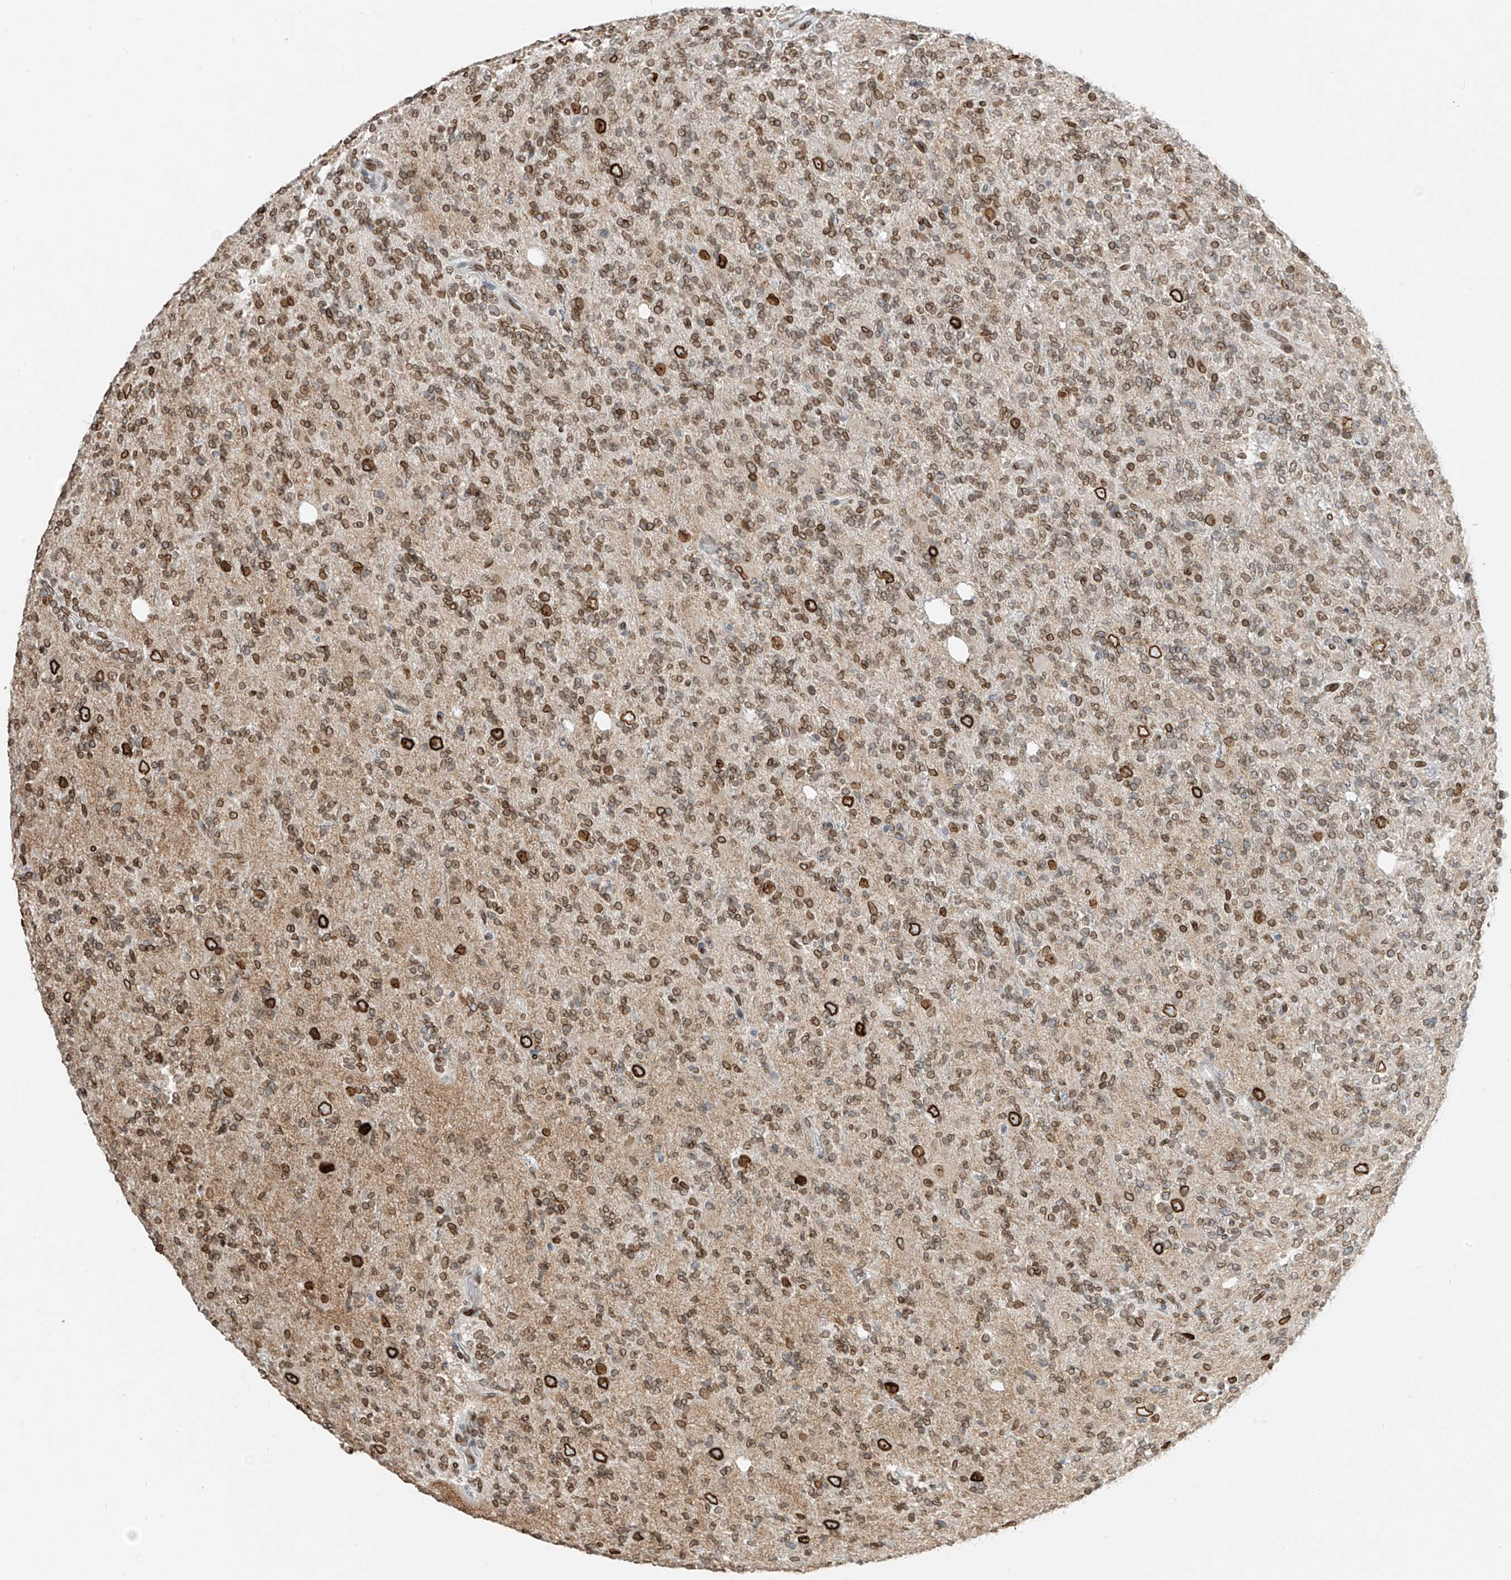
{"staining": {"intensity": "moderate", "quantity": "25%-75%", "location": "cytoplasmic/membranous,nuclear"}, "tissue": "glioma", "cell_type": "Tumor cells", "image_type": "cancer", "snomed": [{"axis": "morphology", "description": "Glioma, malignant, High grade"}, {"axis": "topography", "description": "Brain"}], "caption": "This micrograph reveals glioma stained with immunohistochemistry to label a protein in brown. The cytoplasmic/membranous and nuclear of tumor cells show moderate positivity for the protein. Nuclei are counter-stained blue.", "gene": "SAMD15", "patient": {"sex": "female", "age": 62}}